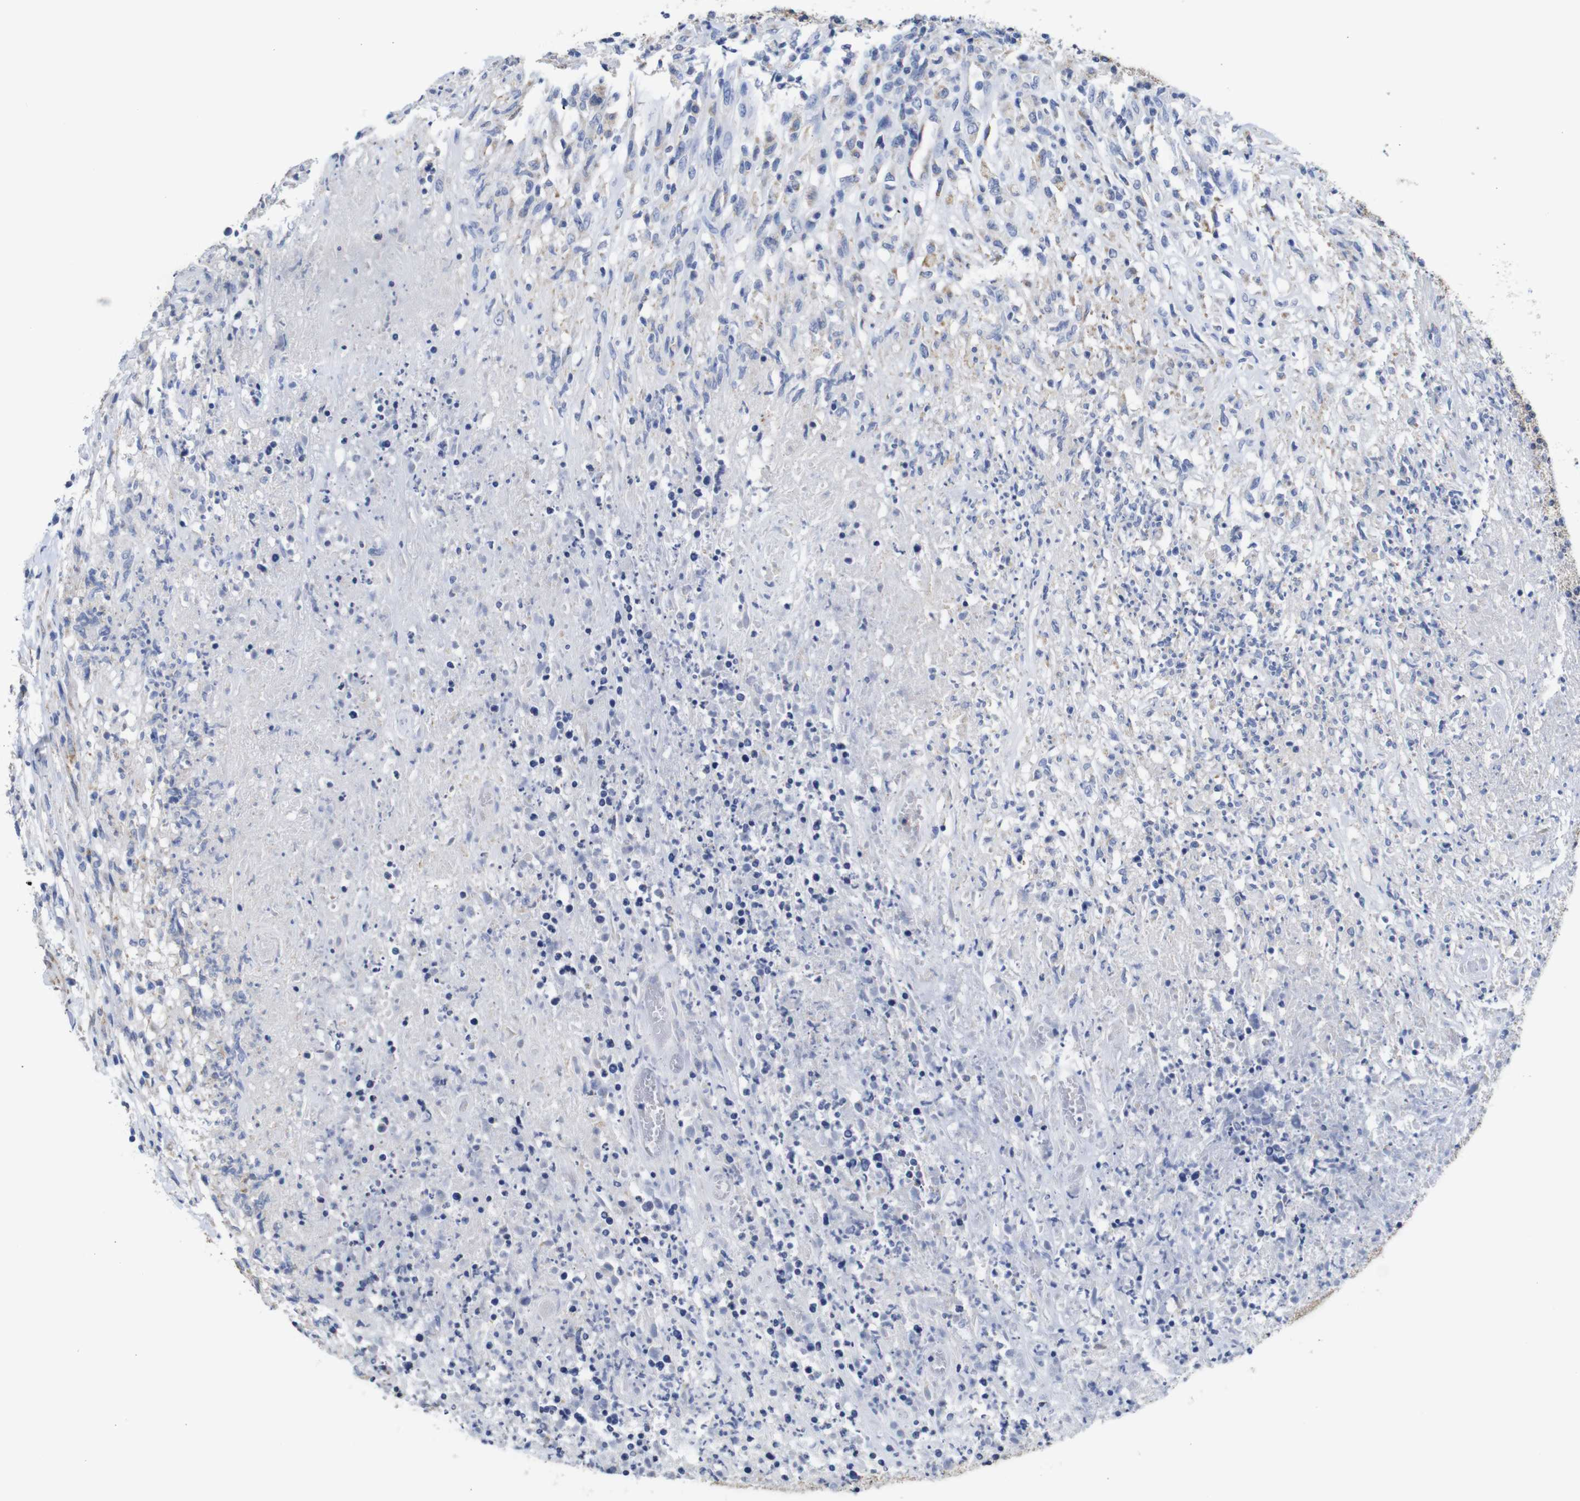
{"staining": {"intensity": "weak", "quantity": "25%-75%", "location": "cytoplasmic/membranous"}, "tissue": "lymphoma", "cell_type": "Tumor cells", "image_type": "cancer", "snomed": [{"axis": "morphology", "description": "Malignant lymphoma, non-Hodgkin's type, High grade"}, {"axis": "topography", "description": "Lymph node"}], "caption": "A high-resolution histopathology image shows IHC staining of lymphoma, which demonstrates weak cytoplasmic/membranous positivity in approximately 25%-75% of tumor cells. Immunohistochemistry (ihc) stains the protein in brown and the nuclei are stained blue.", "gene": "MAOA", "patient": {"sex": "female", "age": 84}}